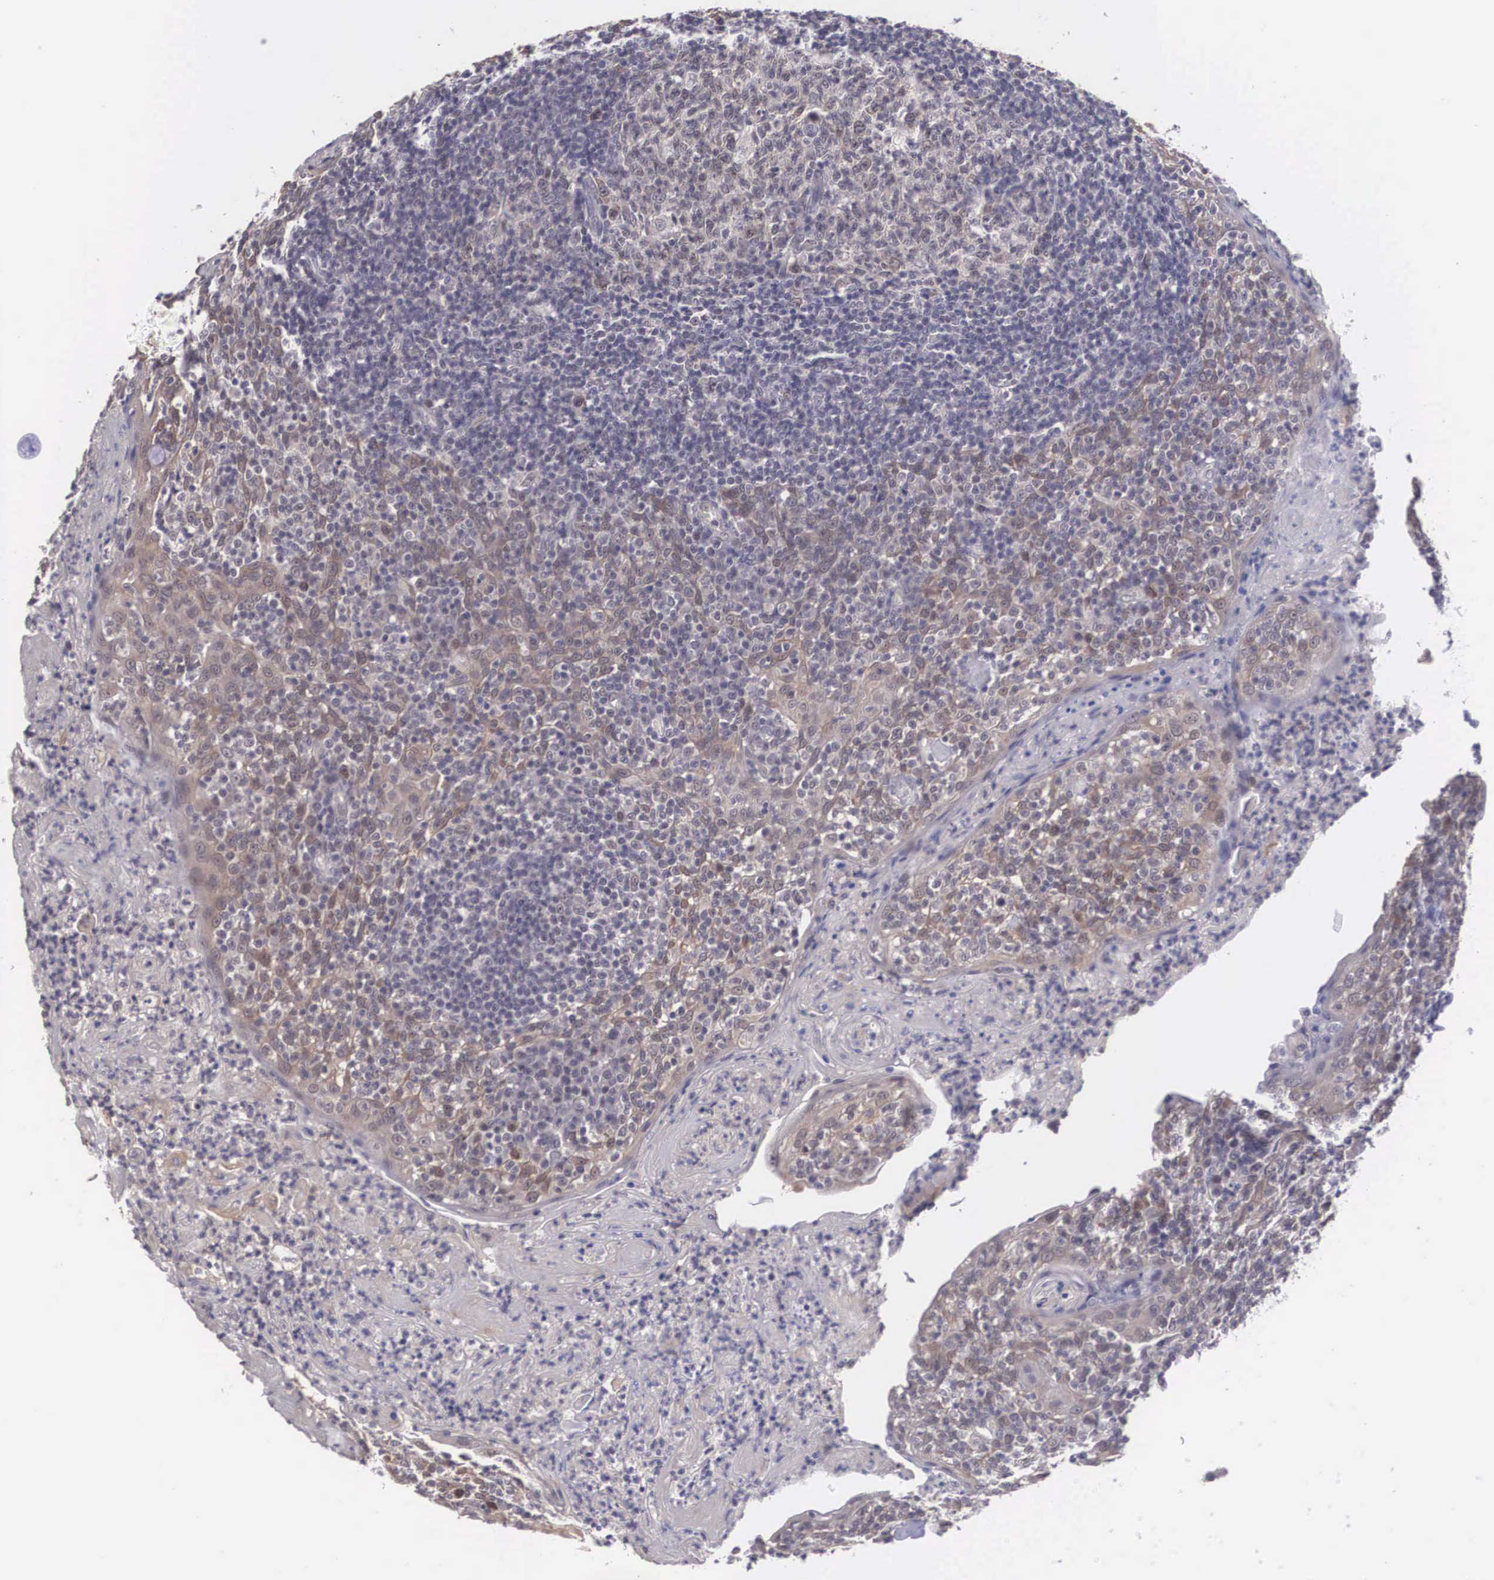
{"staining": {"intensity": "weak", "quantity": "<25%", "location": "cytoplasmic/membranous,nuclear"}, "tissue": "tonsil", "cell_type": "Germinal center cells", "image_type": "normal", "snomed": [{"axis": "morphology", "description": "Normal tissue, NOS"}, {"axis": "topography", "description": "Tonsil"}], "caption": "There is no significant staining in germinal center cells of tonsil.", "gene": "NINL", "patient": {"sex": "male", "age": 6}}